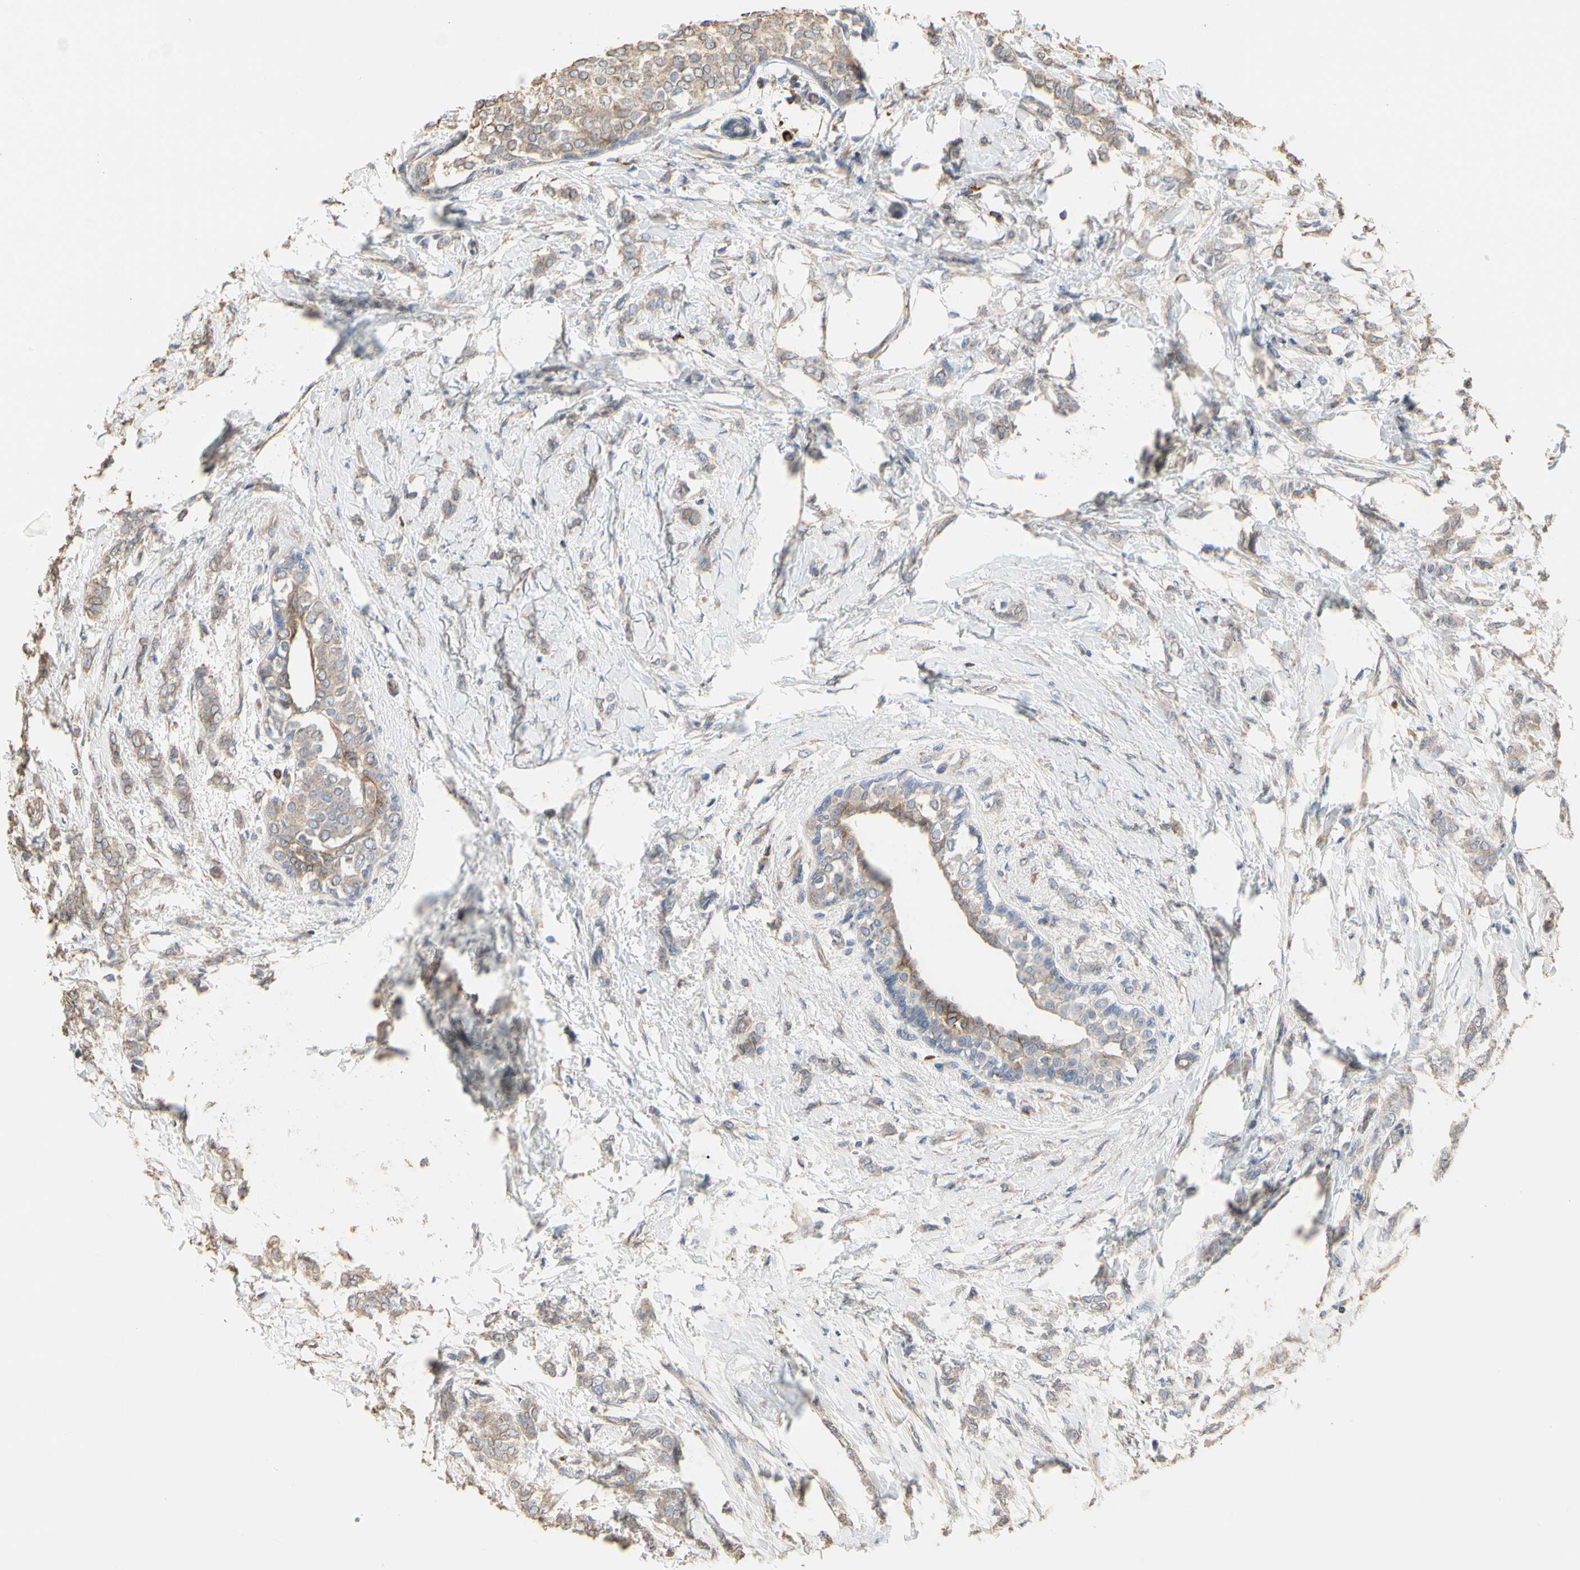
{"staining": {"intensity": "weak", "quantity": "<25%", "location": "cytoplasmic/membranous"}, "tissue": "breast cancer", "cell_type": "Tumor cells", "image_type": "cancer", "snomed": [{"axis": "morphology", "description": "Lobular carcinoma, in situ"}, {"axis": "morphology", "description": "Lobular carcinoma"}, {"axis": "topography", "description": "Breast"}], "caption": "Immunohistochemistry histopathology image of breast cancer (lobular carcinoma in situ) stained for a protein (brown), which demonstrates no expression in tumor cells.", "gene": "TUBA1A", "patient": {"sex": "female", "age": 41}}